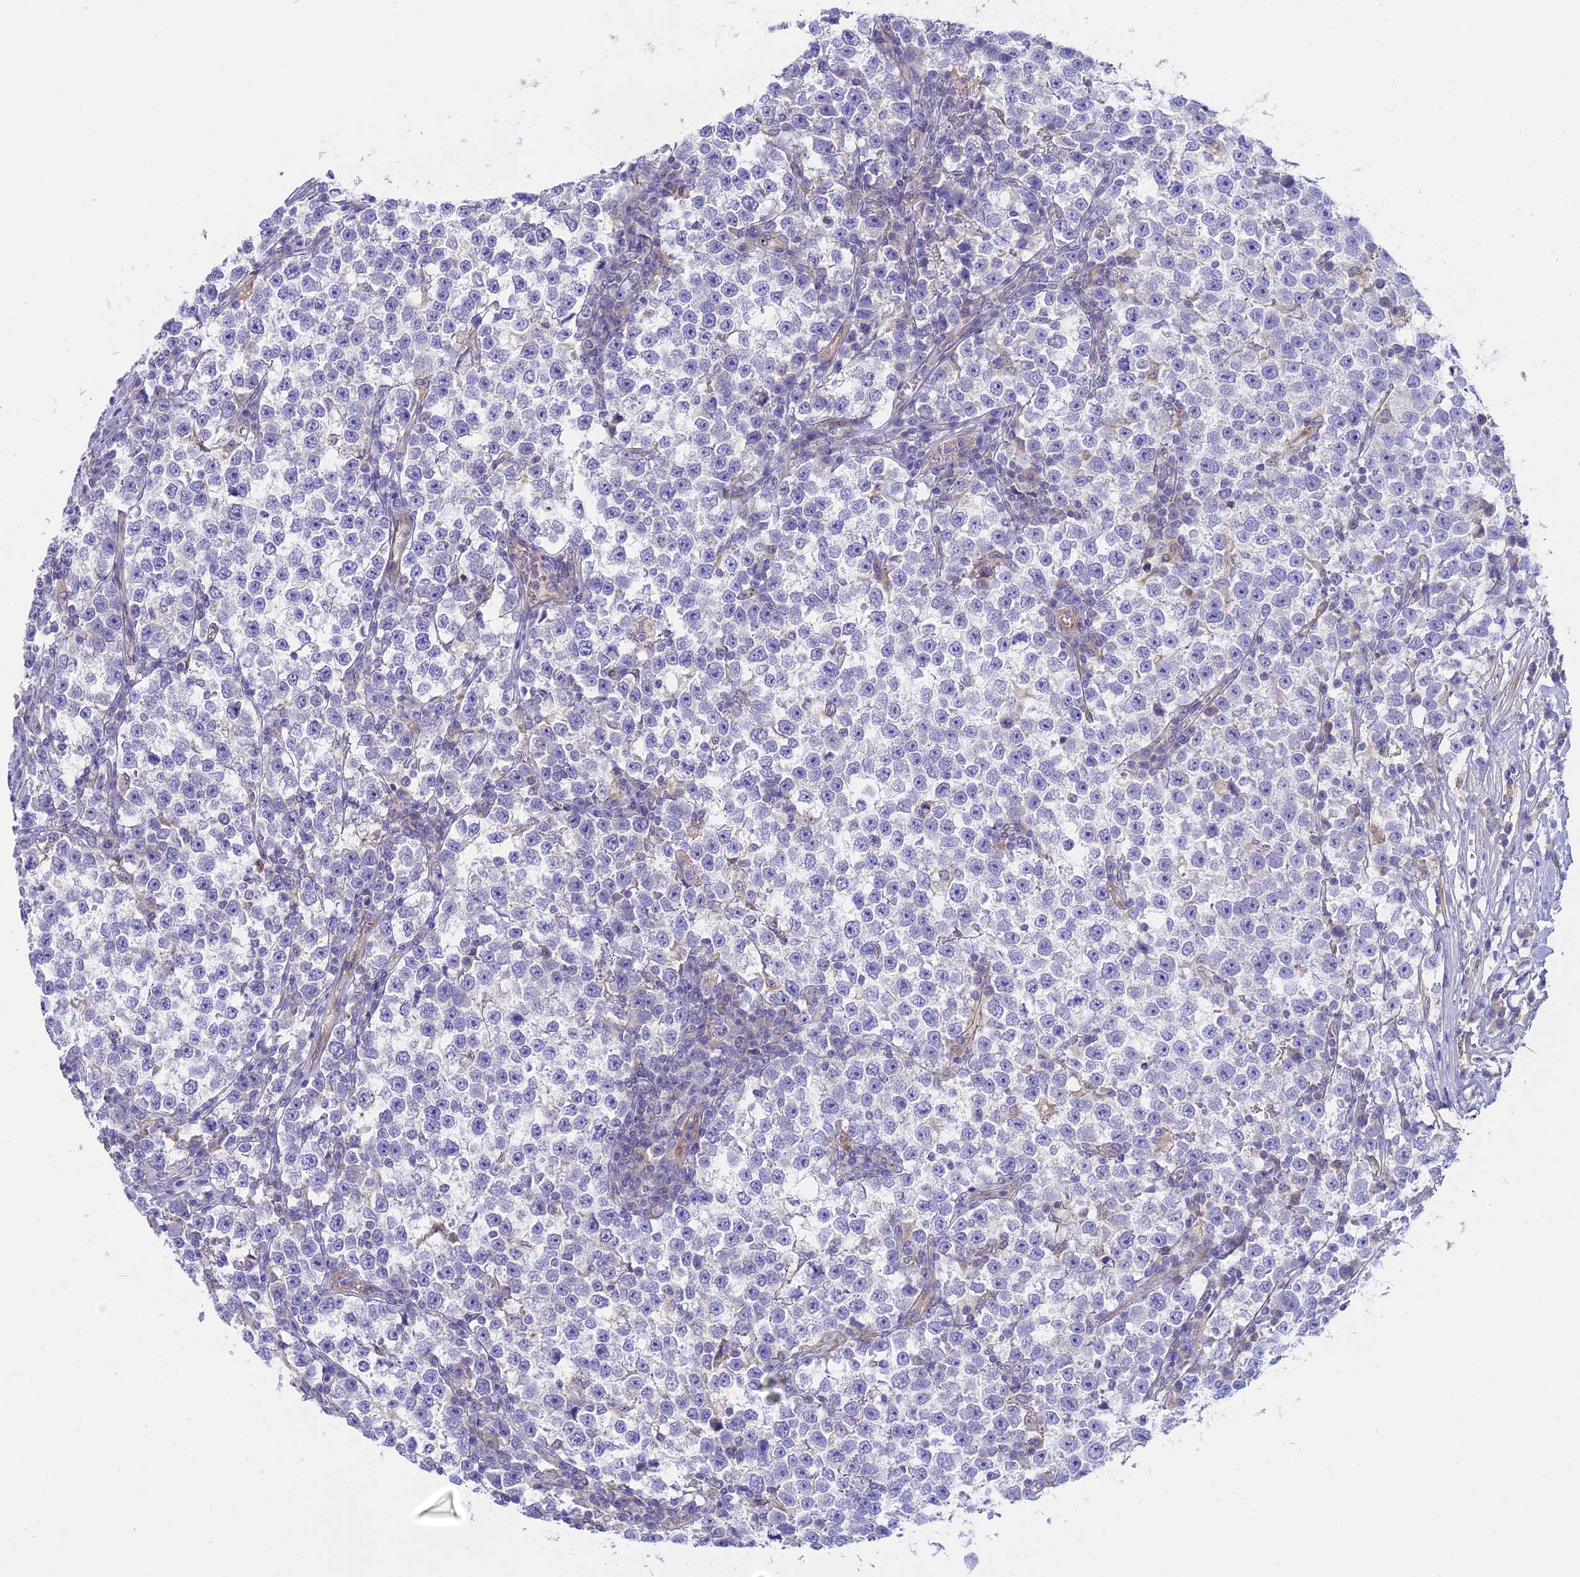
{"staining": {"intensity": "negative", "quantity": "none", "location": "none"}, "tissue": "testis cancer", "cell_type": "Tumor cells", "image_type": "cancer", "snomed": [{"axis": "morphology", "description": "Normal tissue, NOS"}, {"axis": "morphology", "description": "Seminoma, NOS"}, {"axis": "topography", "description": "Testis"}], "caption": "Protein analysis of seminoma (testis) shows no significant staining in tumor cells.", "gene": "TLCD1", "patient": {"sex": "male", "age": 43}}